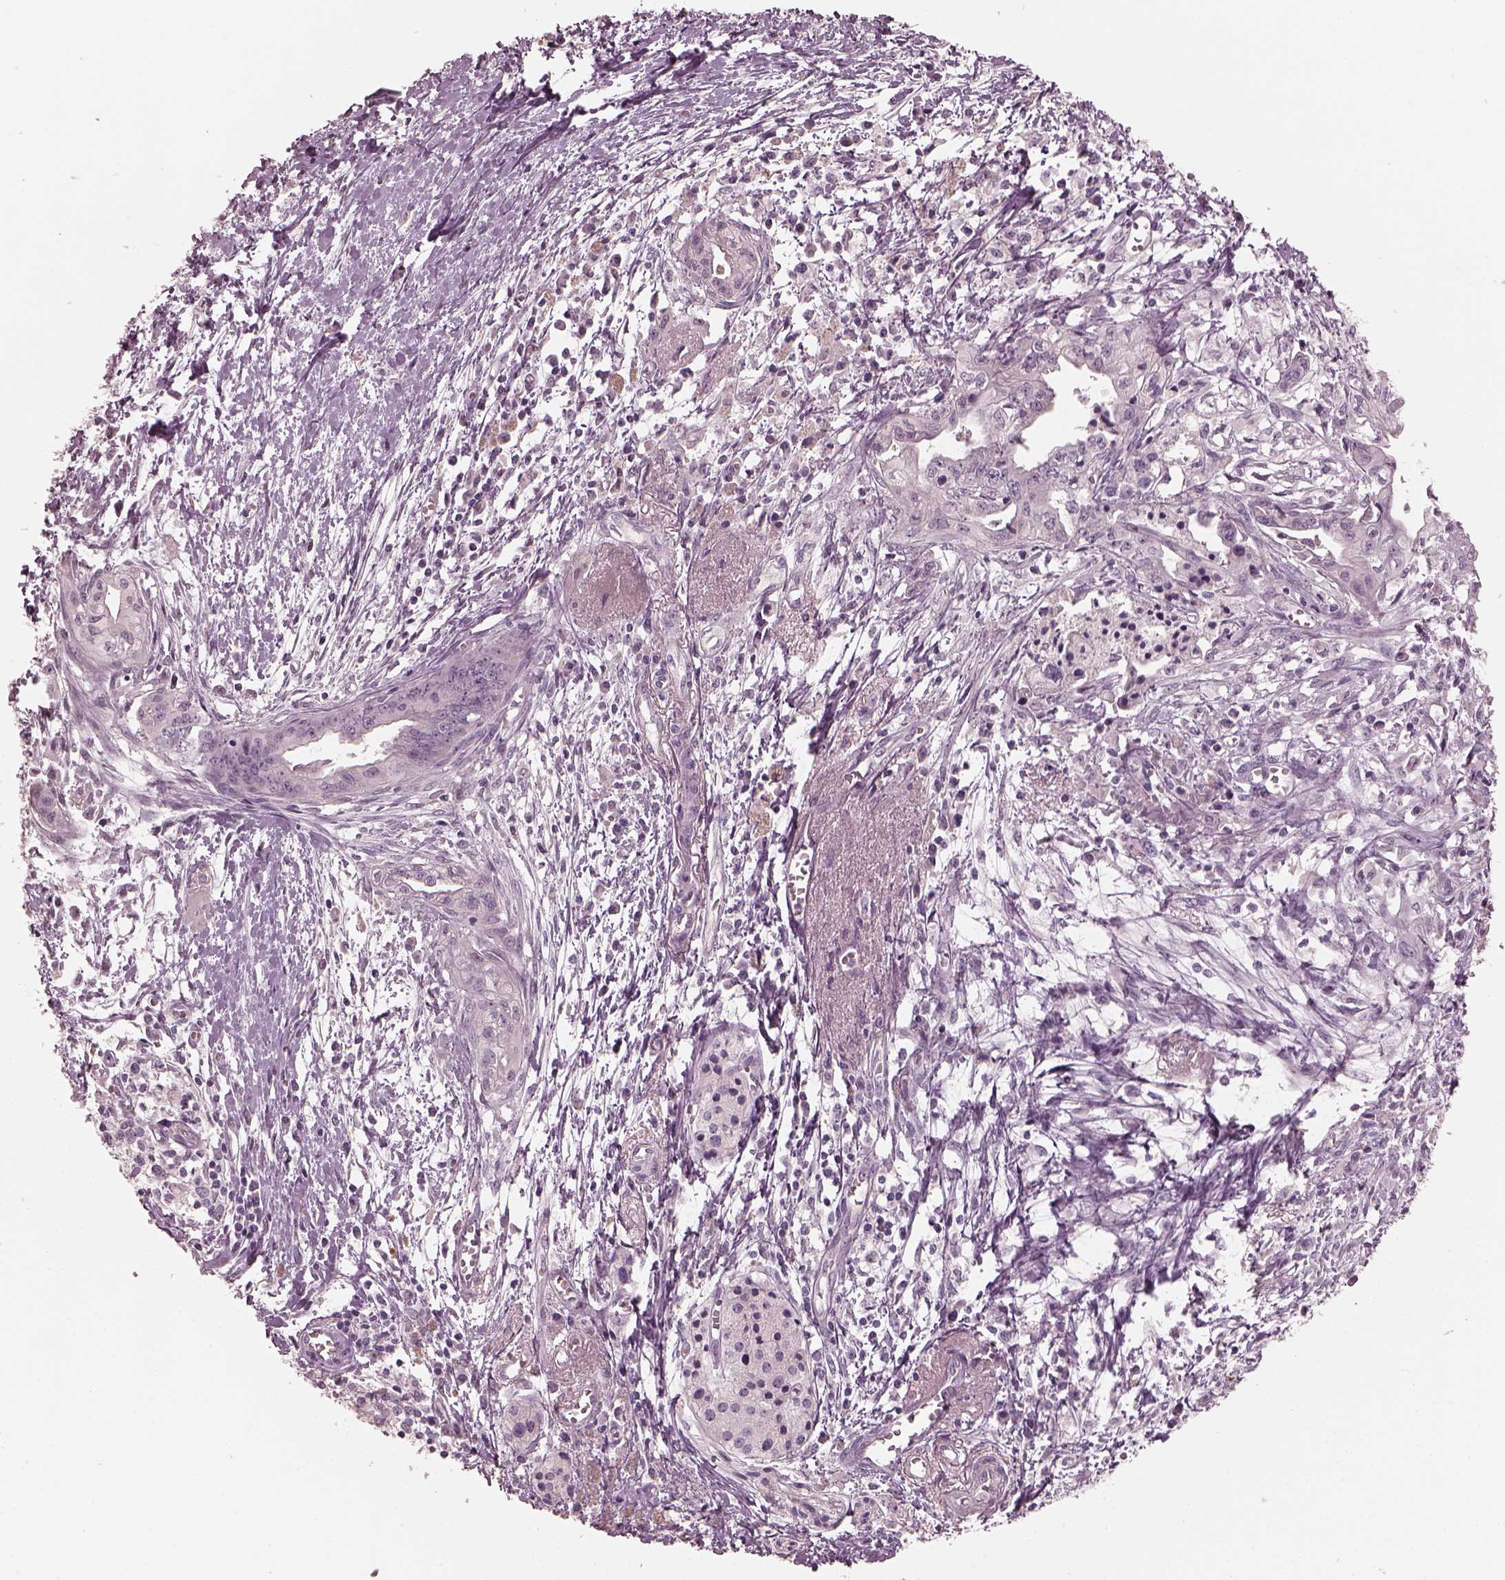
{"staining": {"intensity": "negative", "quantity": "none", "location": "none"}, "tissue": "pancreatic cancer", "cell_type": "Tumor cells", "image_type": "cancer", "snomed": [{"axis": "morphology", "description": "Adenocarcinoma, NOS"}, {"axis": "topography", "description": "Pancreas"}], "caption": "This is a image of immunohistochemistry staining of pancreatic cancer, which shows no expression in tumor cells.", "gene": "OPTC", "patient": {"sex": "female", "age": 61}}